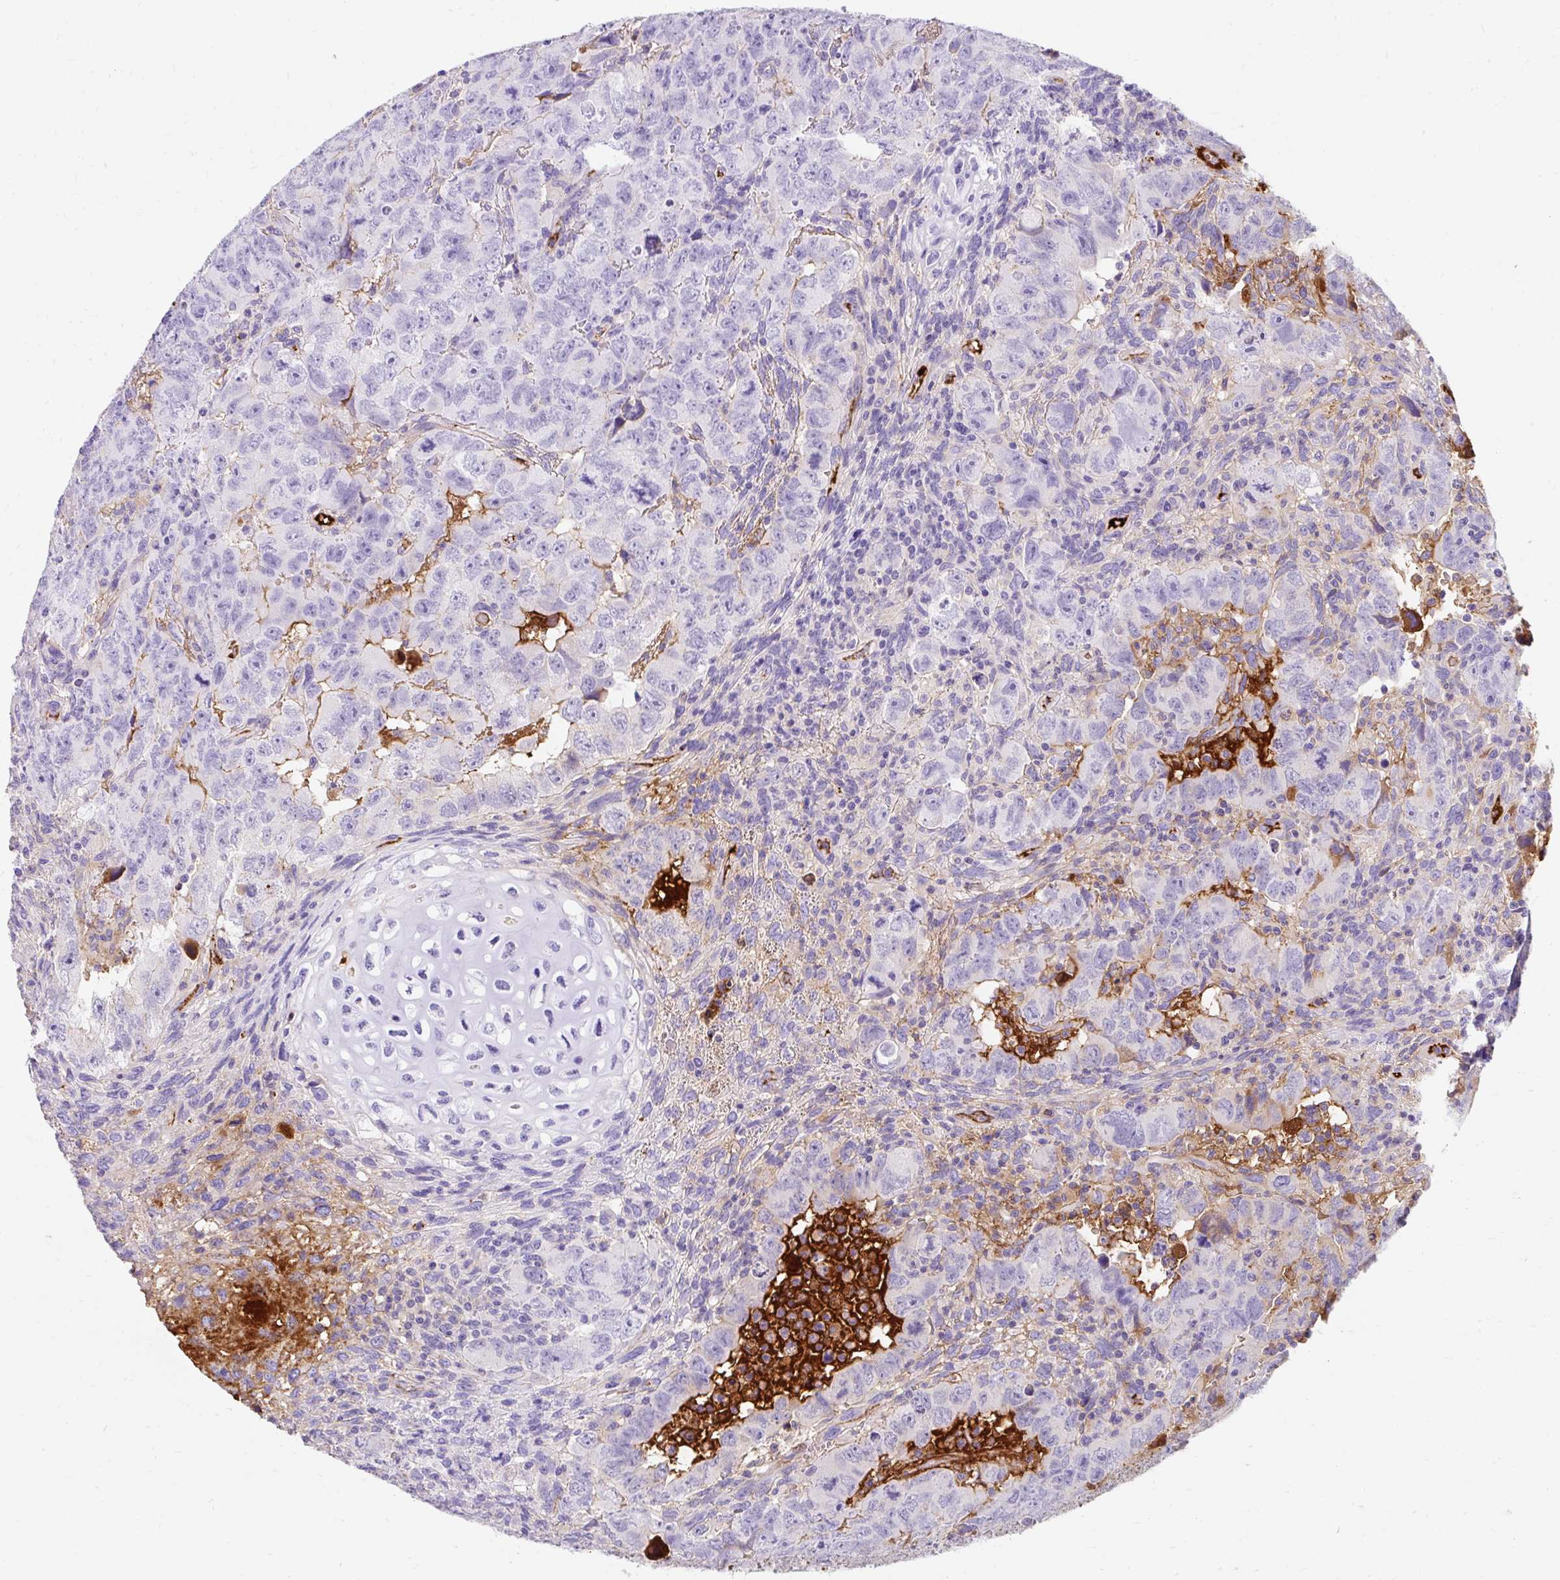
{"staining": {"intensity": "negative", "quantity": "none", "location": "none"}, "tissue": "testis cancer", "cell_type": "Tumor cells", "image_type": "cancer", "snomed": [{"axis": "morphology", "description": "Carcinoma, Embryonal, NOS"}, {"axis": "topography", "description": "Testis"}], "caption": "Tumor cells are negative for brown protein staining in embryonal carcinoma (testis).", "gene": "APOC4-APOC2", "patient": {"sex": "male", "age": 24}}